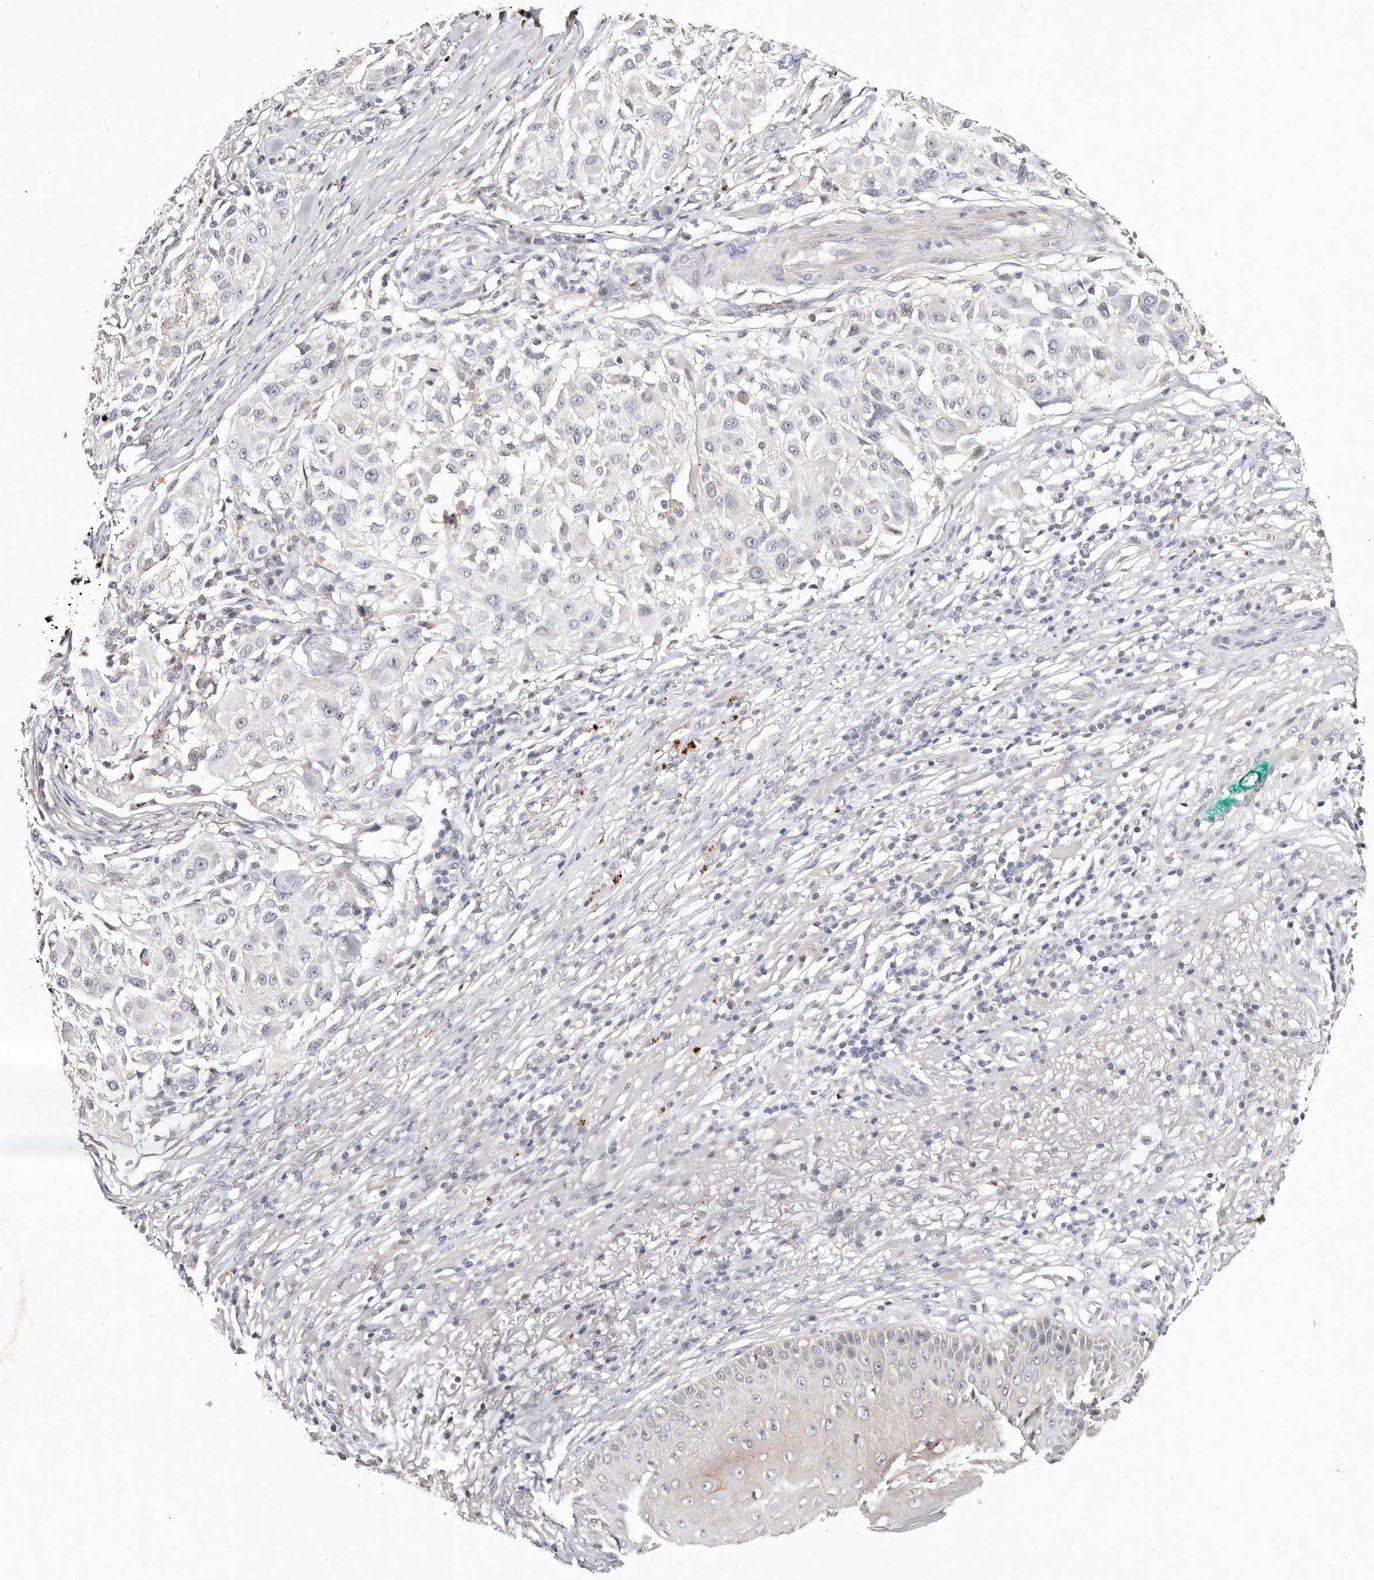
{"staining": {"intensity": "negative", "quantity": "none", "location": "none"}, "tissue": "melanoma", "cell_type": "Tumor cells", "image_type": "cancer", "snomed": [{"axis": "morphology", "description": "Necrosis, NOS"}, {"axis": "morphology", "description": "Malignant melanoma, NOS"}, {"axis": "topography", "description": "Skin"}], "caption": "Immunohistochemical staining of melanoma shows no significant positivity in tumor cells.", "gene": "MRPS33", "patient": {"sex": "female", "age": 87}}